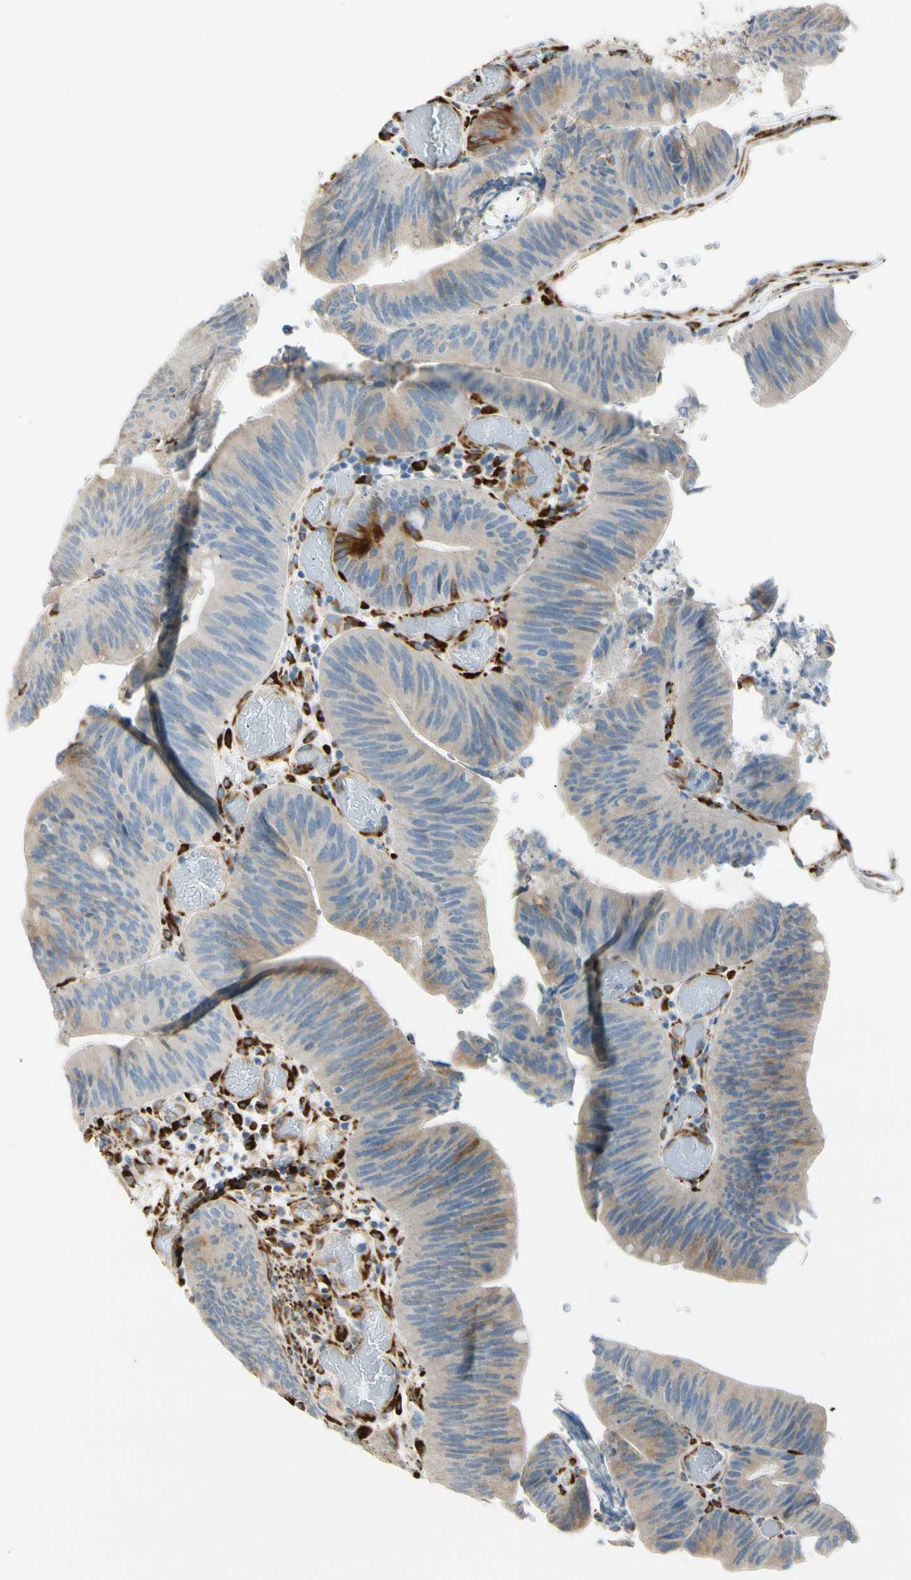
{"staining": {"intensity": "moderate", "quantity": ">75%", "location": "cytoplasmic/membranous"}, "tissue": "colorectal cancer", "cell_type": "Tumor cells", "image_type": "cancer", "snomed": [{"axis": "morphology", "description": "Adenocarcinoma, NOS"}, {"axis": "topography", "description": "Rectum"}], "caption": "Human colorectal cancer (adenocarcinoma) stained with a brown dye displays moderate cytoplasmic/membranous positive positivity in approximately >75% of tumor cells.", "gene": "FKBP7", "patient": {"sex": "female", "age": 66}}